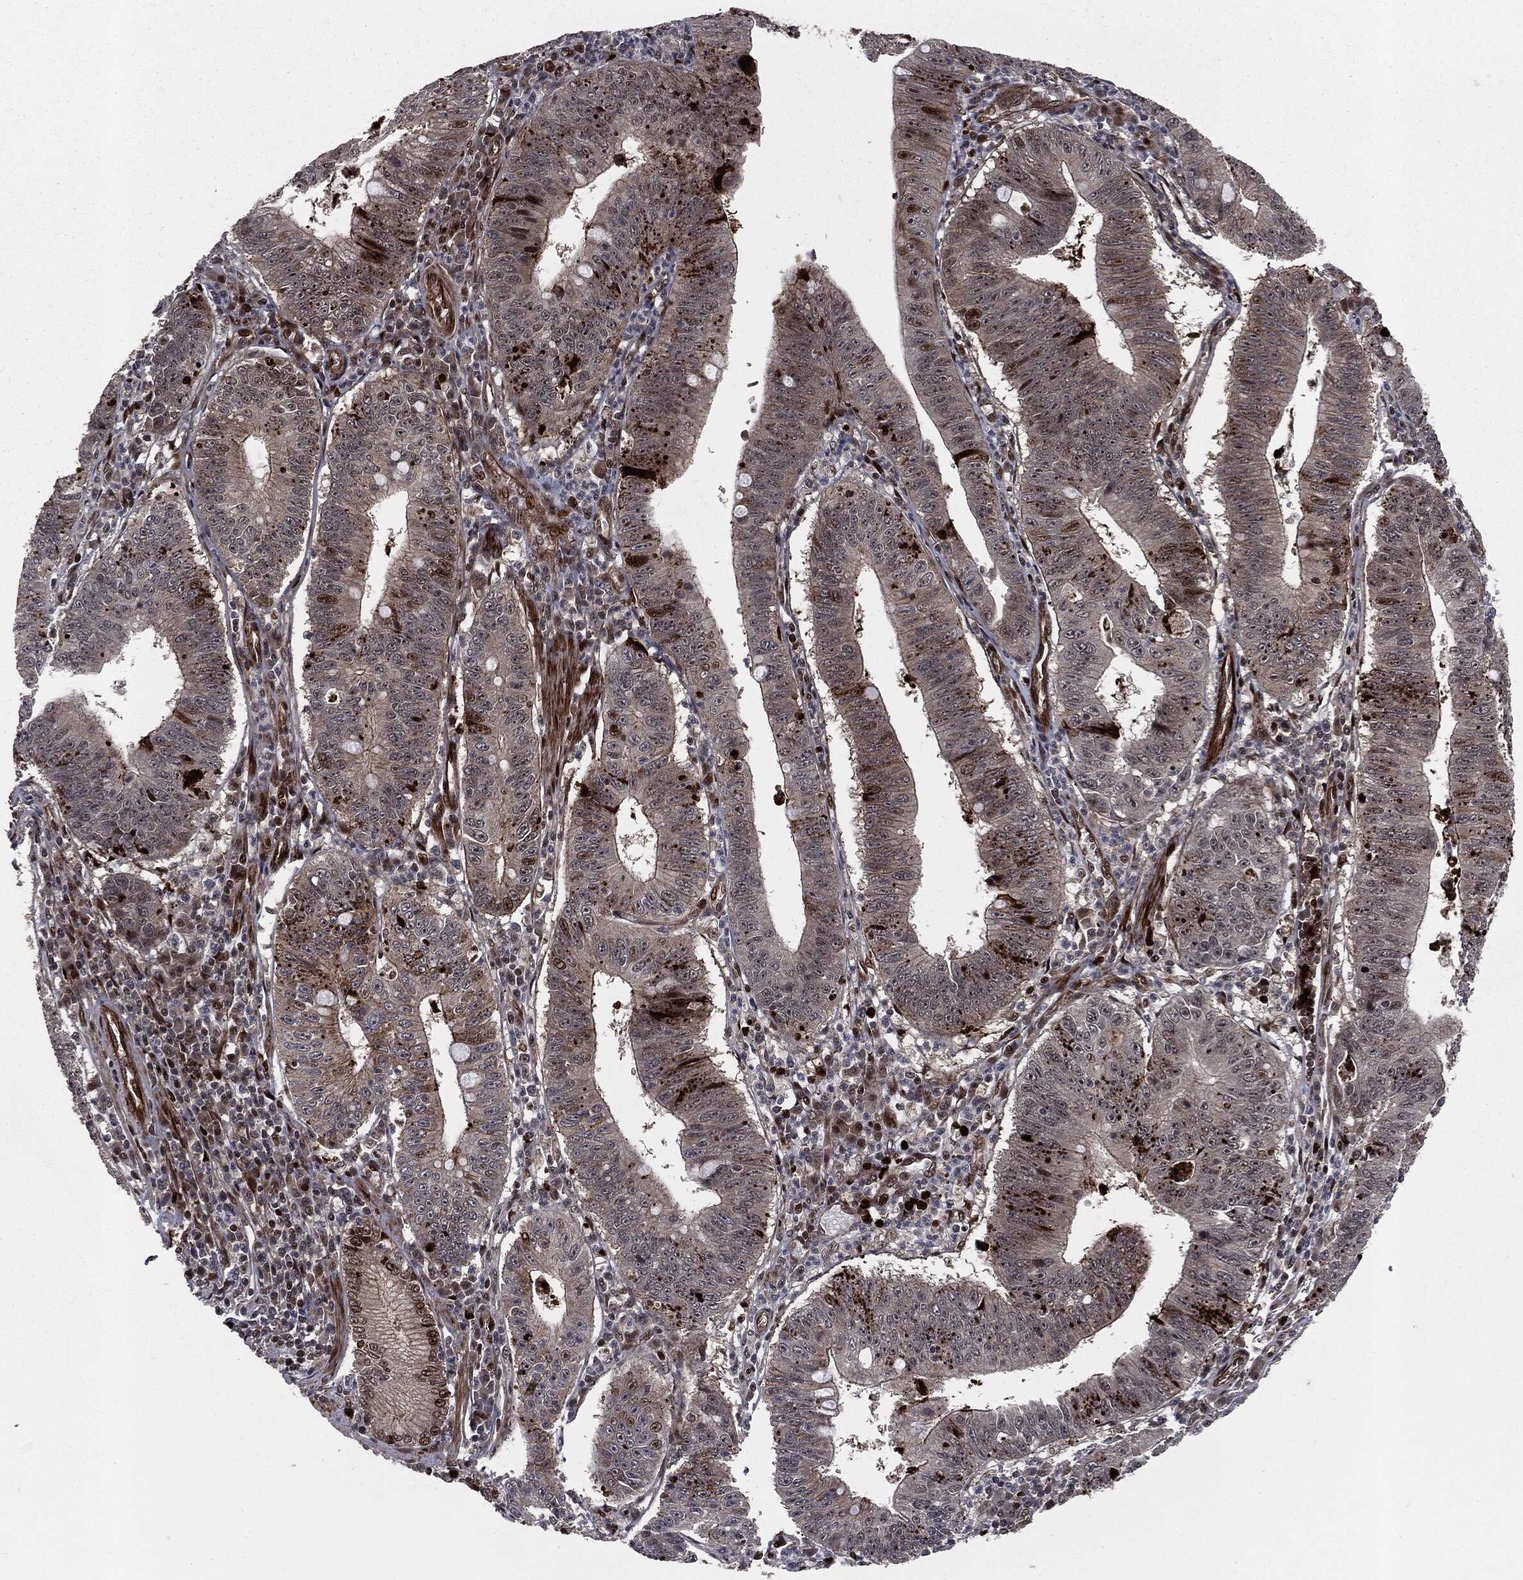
{"staining": {"intensity": "strong", "quantity": "<25%", "location": "nuclear"}, "tissue": "stomach cancer", "cell_type": "Tumor cells", "image_type": "cancer", "snomed": [{"axis": "morphology", "description": "Adenocarcinoma, NOS"}, {"axis": "topography", "description": "Stomach"}], "caption": "Brown immunohistochemical staining in human adenocarcinoma (stomach) shows strong nuclear expression in approximately <25% of tumor cells.", "gene": "SMAD4", "patient": {"sex": "male", "age": 59}}